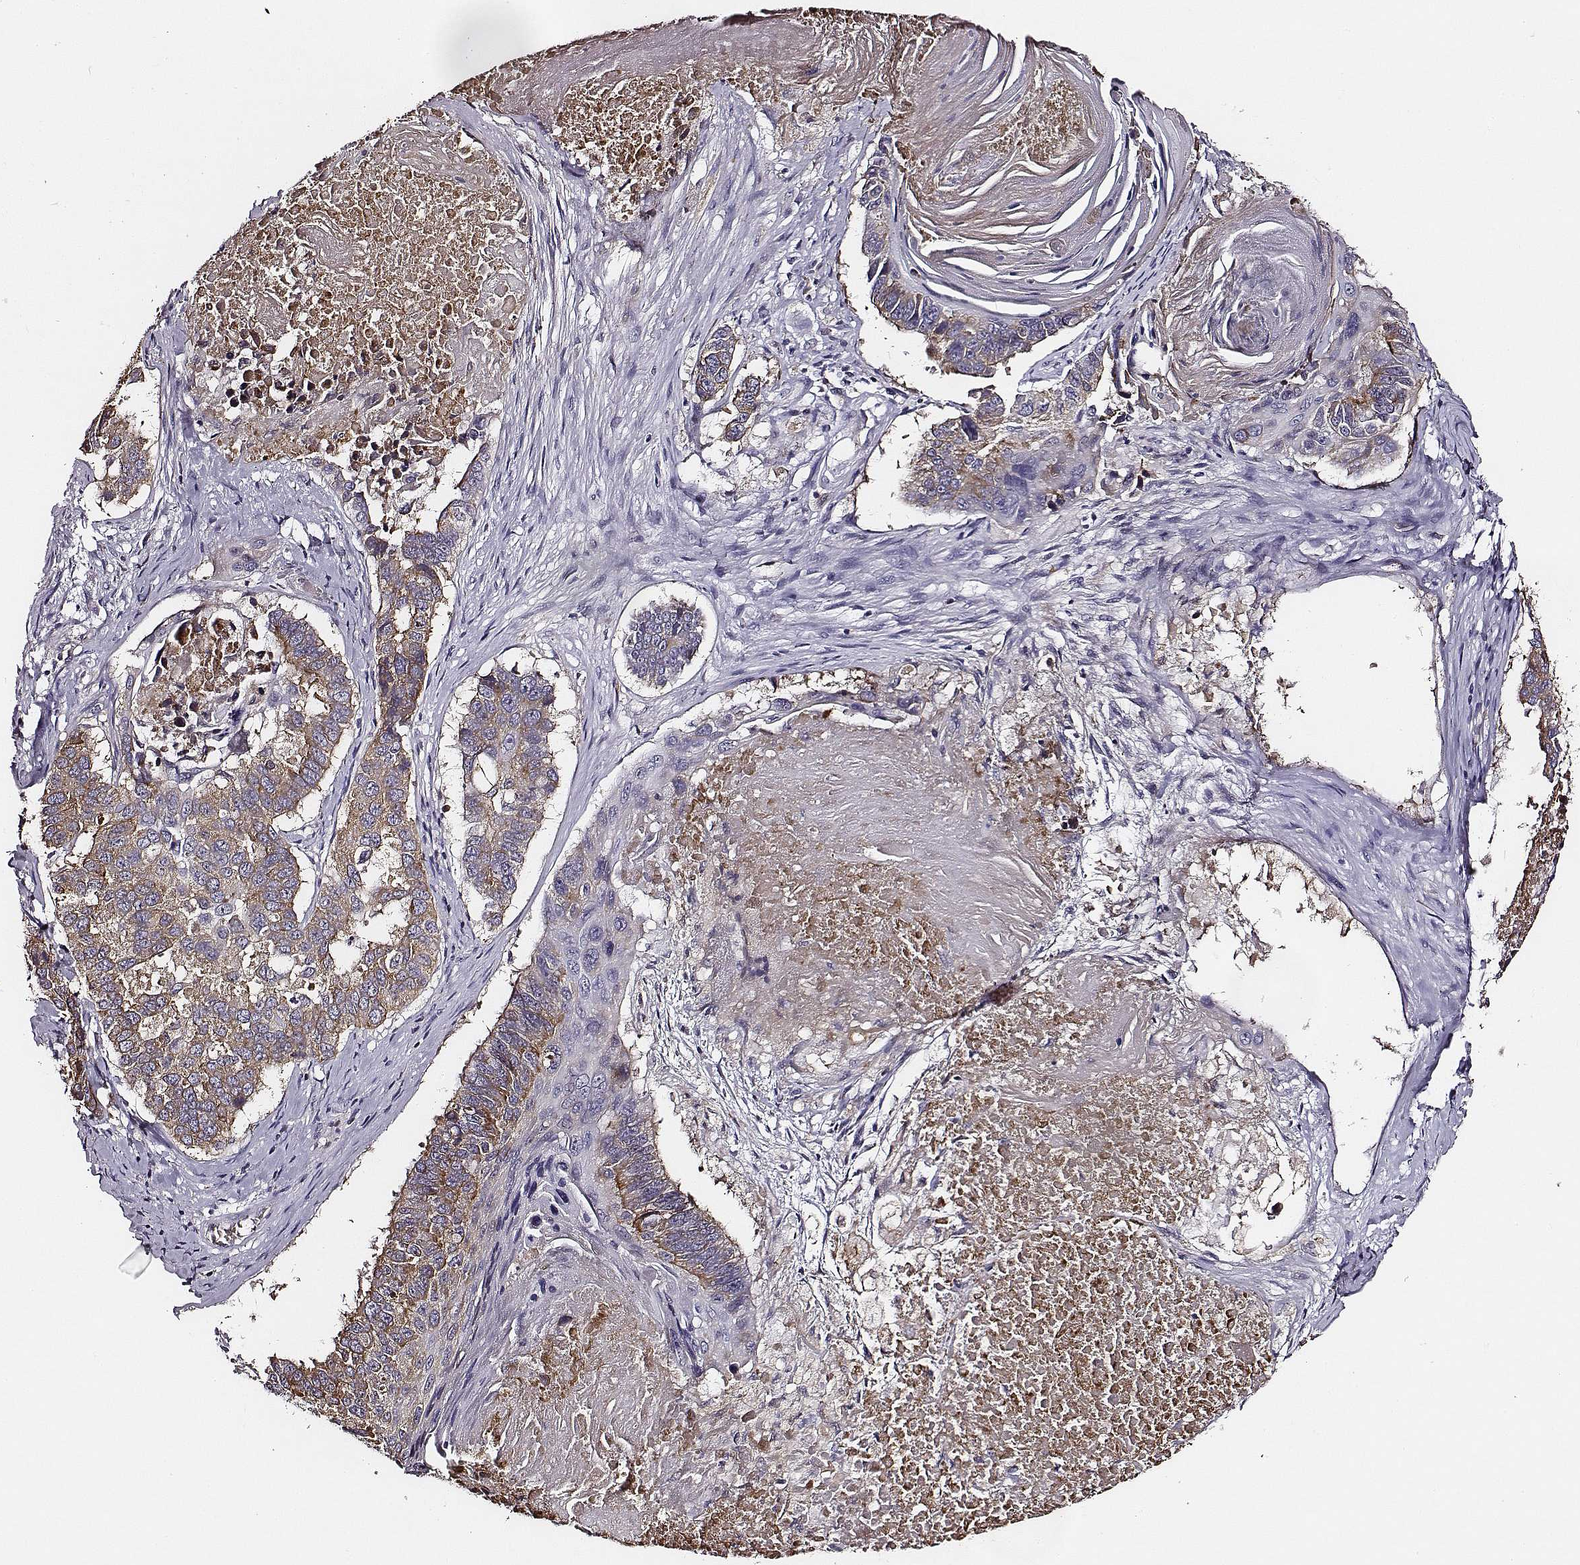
{"staining": {"intensity": "moderate", "quantity": ">75%", "location": "cytoplasmic/membranous"}, "tissue": "lung cancer", "cell_type": "Tumor cells", "image_type": "cancer", "snomed": [{"axis": "morphology", "description": "Squamous cell carcinoma, NOS"}, {"axis": "topography", "description": "Lung"}], "caption": "An IHC image of tumor tissue is shown. Protein staining in brown shows moderate cytoplasmic/membranous positivity in lung cancer within tumor cells.", "gene": "TF", "patient": {"sex": "male", "age": 73}}